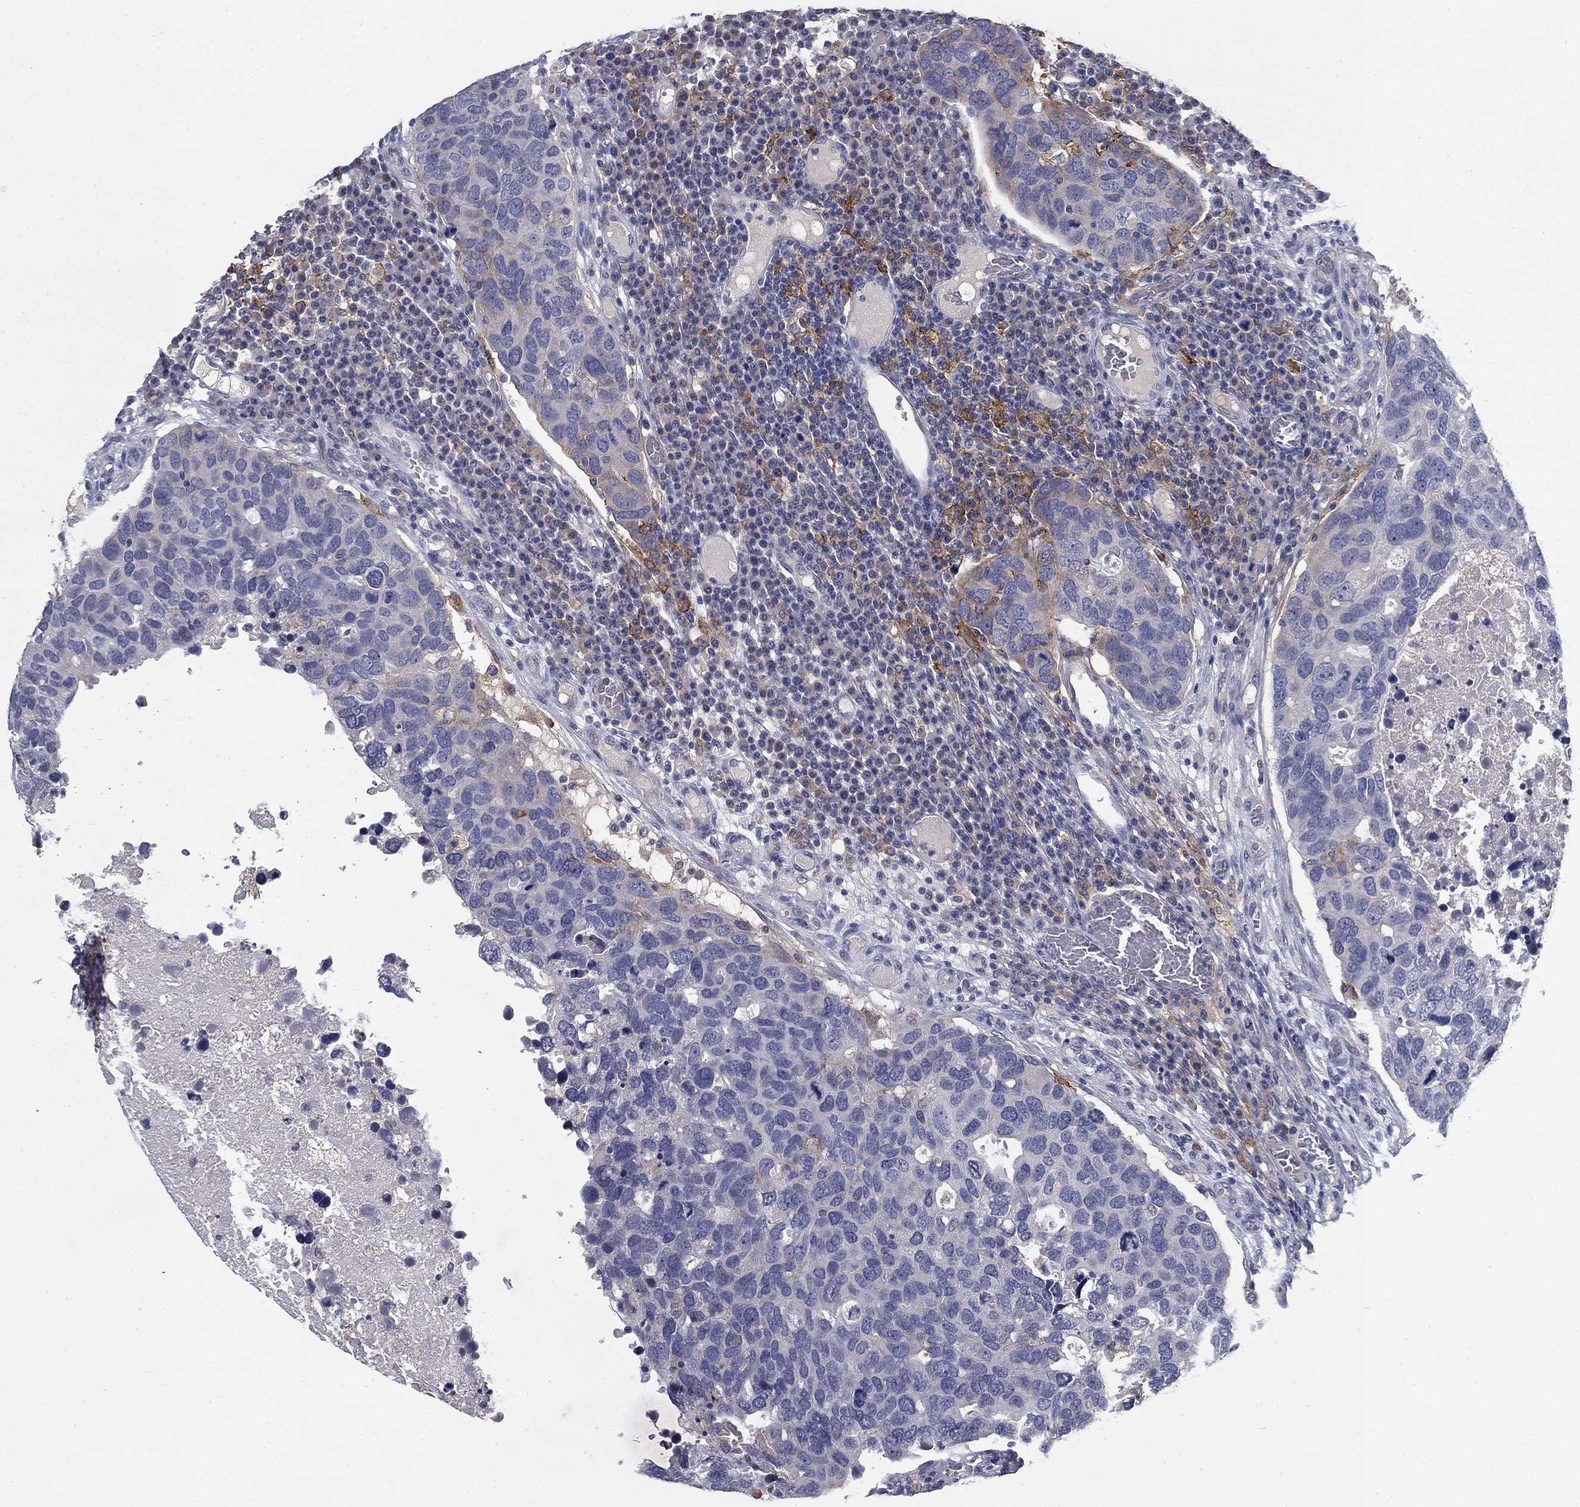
{"staining": {"intensity": "negative", "quantity": "none", "location": "none"}, "tissue": "breast cancer", "cell_type": "Tumor cells", "image_type": "cancer", "snomed": [{"axis": "morphology", "description": "Duct carcinoma"}, {"axis": "topography", "description": "Breast"}], "caption": "DAB (3,3'-diaminobenzidine) immunohistochemical staining of breast cancer demonstrates no significant staining in tumor cells.", "gene": "CD274", "patient": {"sex": "female", "age": 83}}